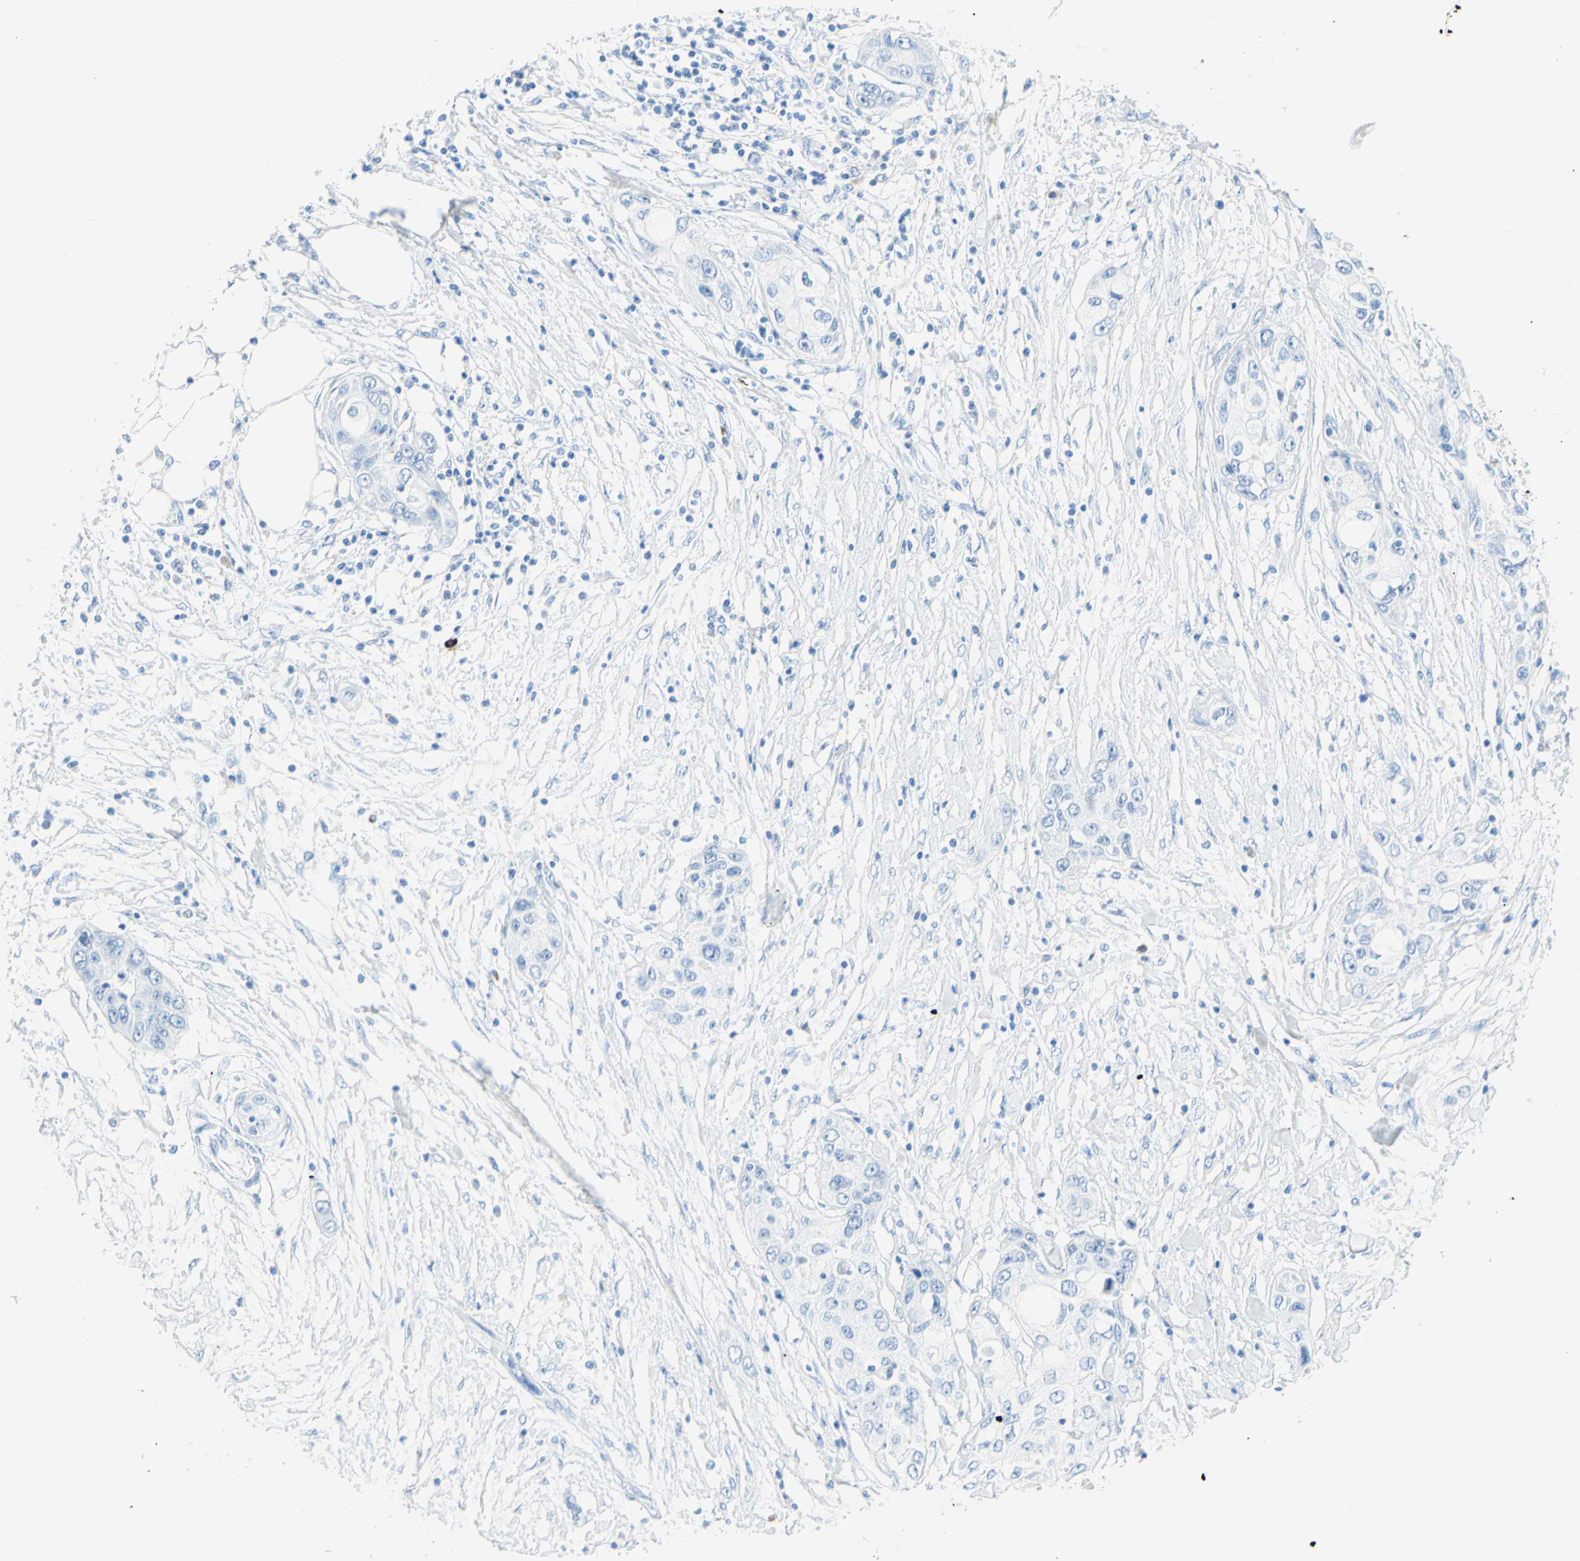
{"staining": {"intensity": "negative", "quantity": "none", "location": "none"}, "tissue": "pancreatic cancer", "cell_type": "Tumor cells", "image_type": "cancer", "snomed": [{"axis": "morphology", "description": "Adenocarcinoma, NOS"}, {"axis": "topography", "description": "Pancreas"}], "caption": "The histopathology image displays no staining of tumor cells in pancreatic cancer.", "gene": "IL6ST", "patient": {"sex": "female", "age": 70}}